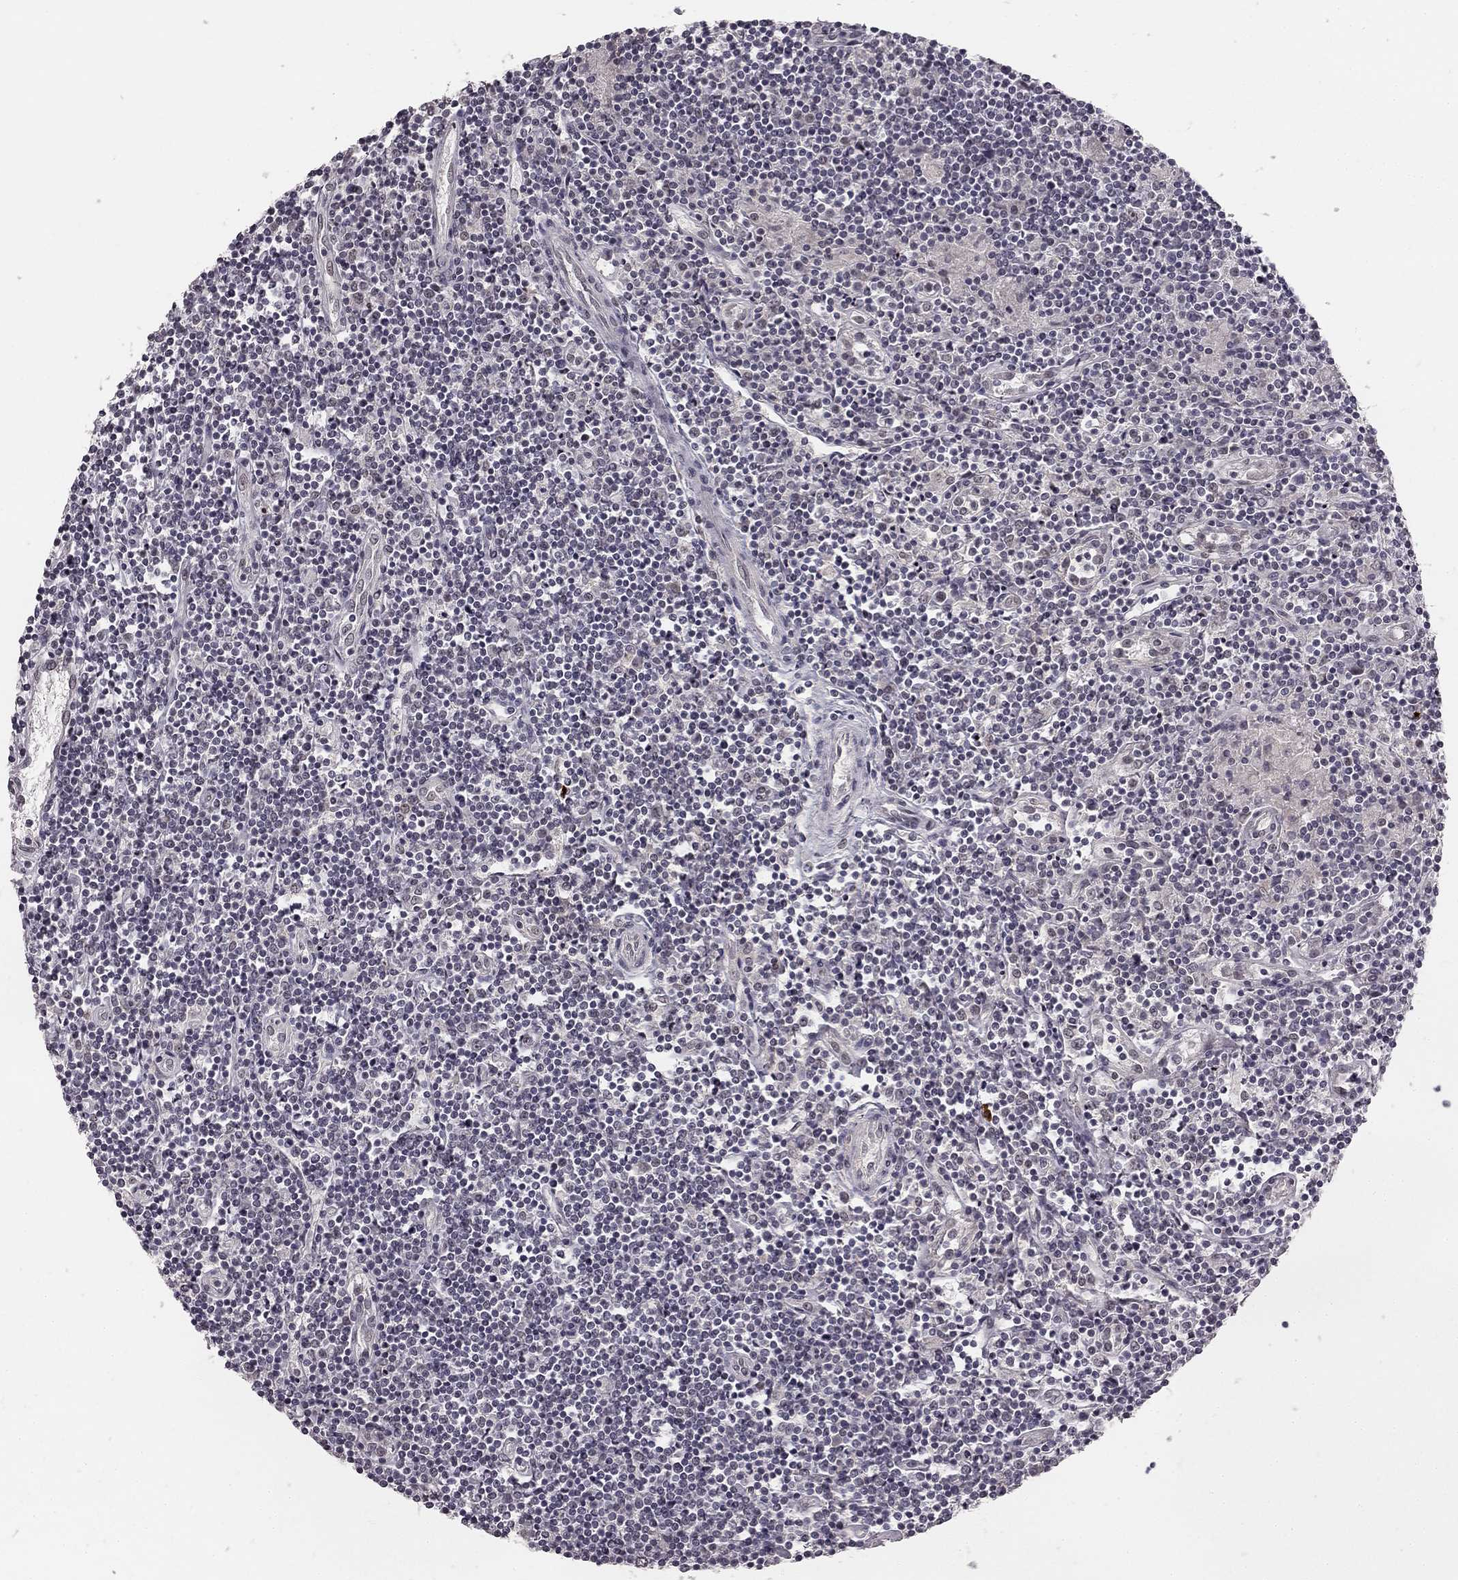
{"staining": {"intensity": "negative", "quantity": "none", "location": "none"}, "tissue": "lymphoma", "cell_type": "Tumor cells", "image_type": "cancer", "snomed": [{"axis": "morphology", "description": "Hodgkin's disease, NOS"}, {"axis": "topography", "description": "Lymph node"}], "caption": "The immunohistochemistry (IHC) micrograph has no significant expression in tumor cells of Hodgkin's disease tissue.", "gene": "HCN4", "patient": {"sex": "male", "age": 40}}